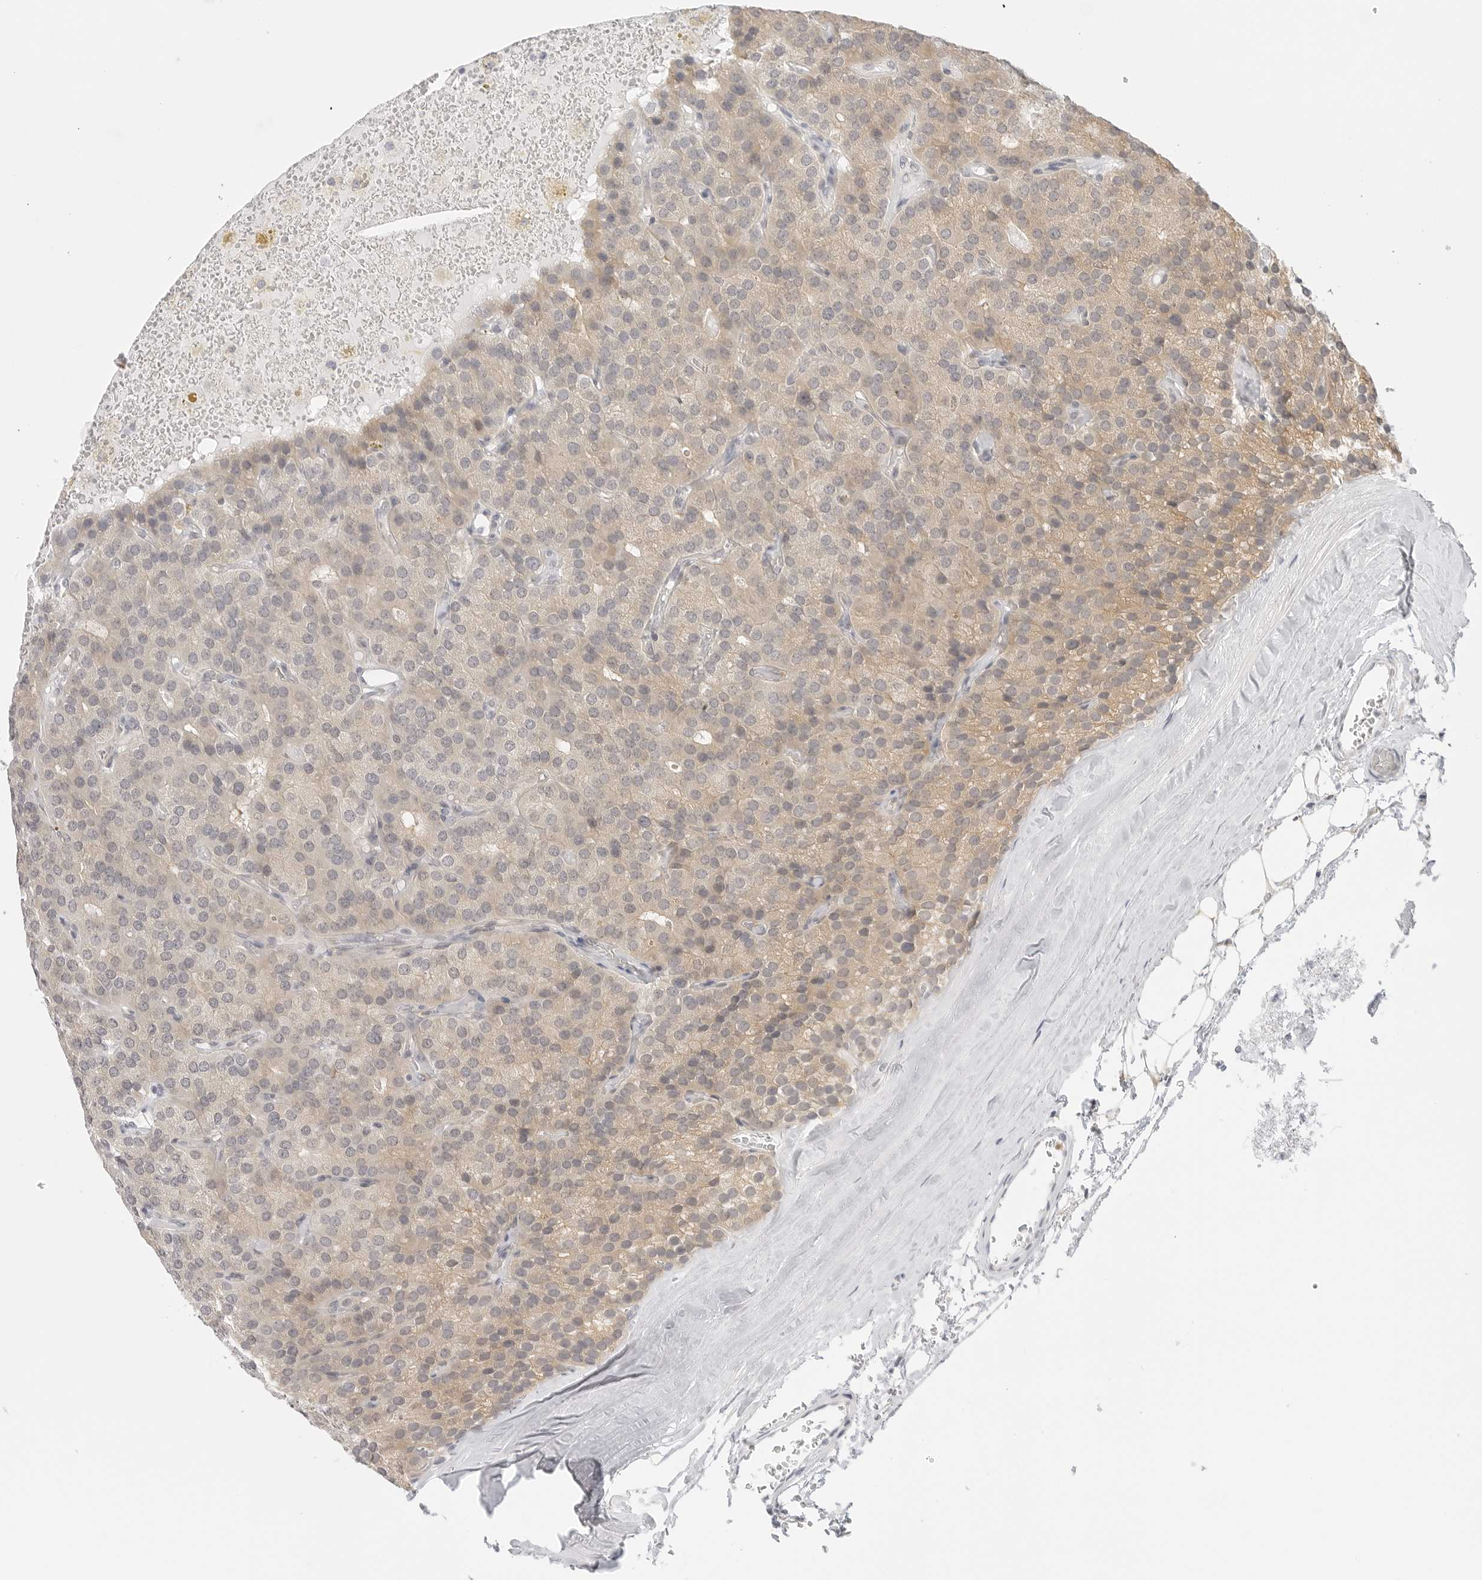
{"staining": {"intensity": "moderate", "quantity": "25%-75%", "location": "cytoplasmic/membranous"}, "tissue": "parathyroid gland", "cell_type": "Glandular cells", "image_type": "normal", "snomed": [{"axis": "morphology", "description": "Normal tissue, NOS"}, {"axis": "morphology", "description": "Adenoma, NOS"}, {"axis": "topography", "description": "Parathyroid gland"}], "caption": "High-magnification brightfield microscopy of benign parathyroid gland stained with DAB (3,3'-diaminobenzidine) (brown) and counterstained with hematoxylin (blue). glandular cells exhibit moderate cytoplasmic/membranous staining is seen in approximately25%-75% of cells. (IHC, brightfield microscopy, high magnification).", "gene": "TCP1", "patient": {"sex": "female", "age": 86}}